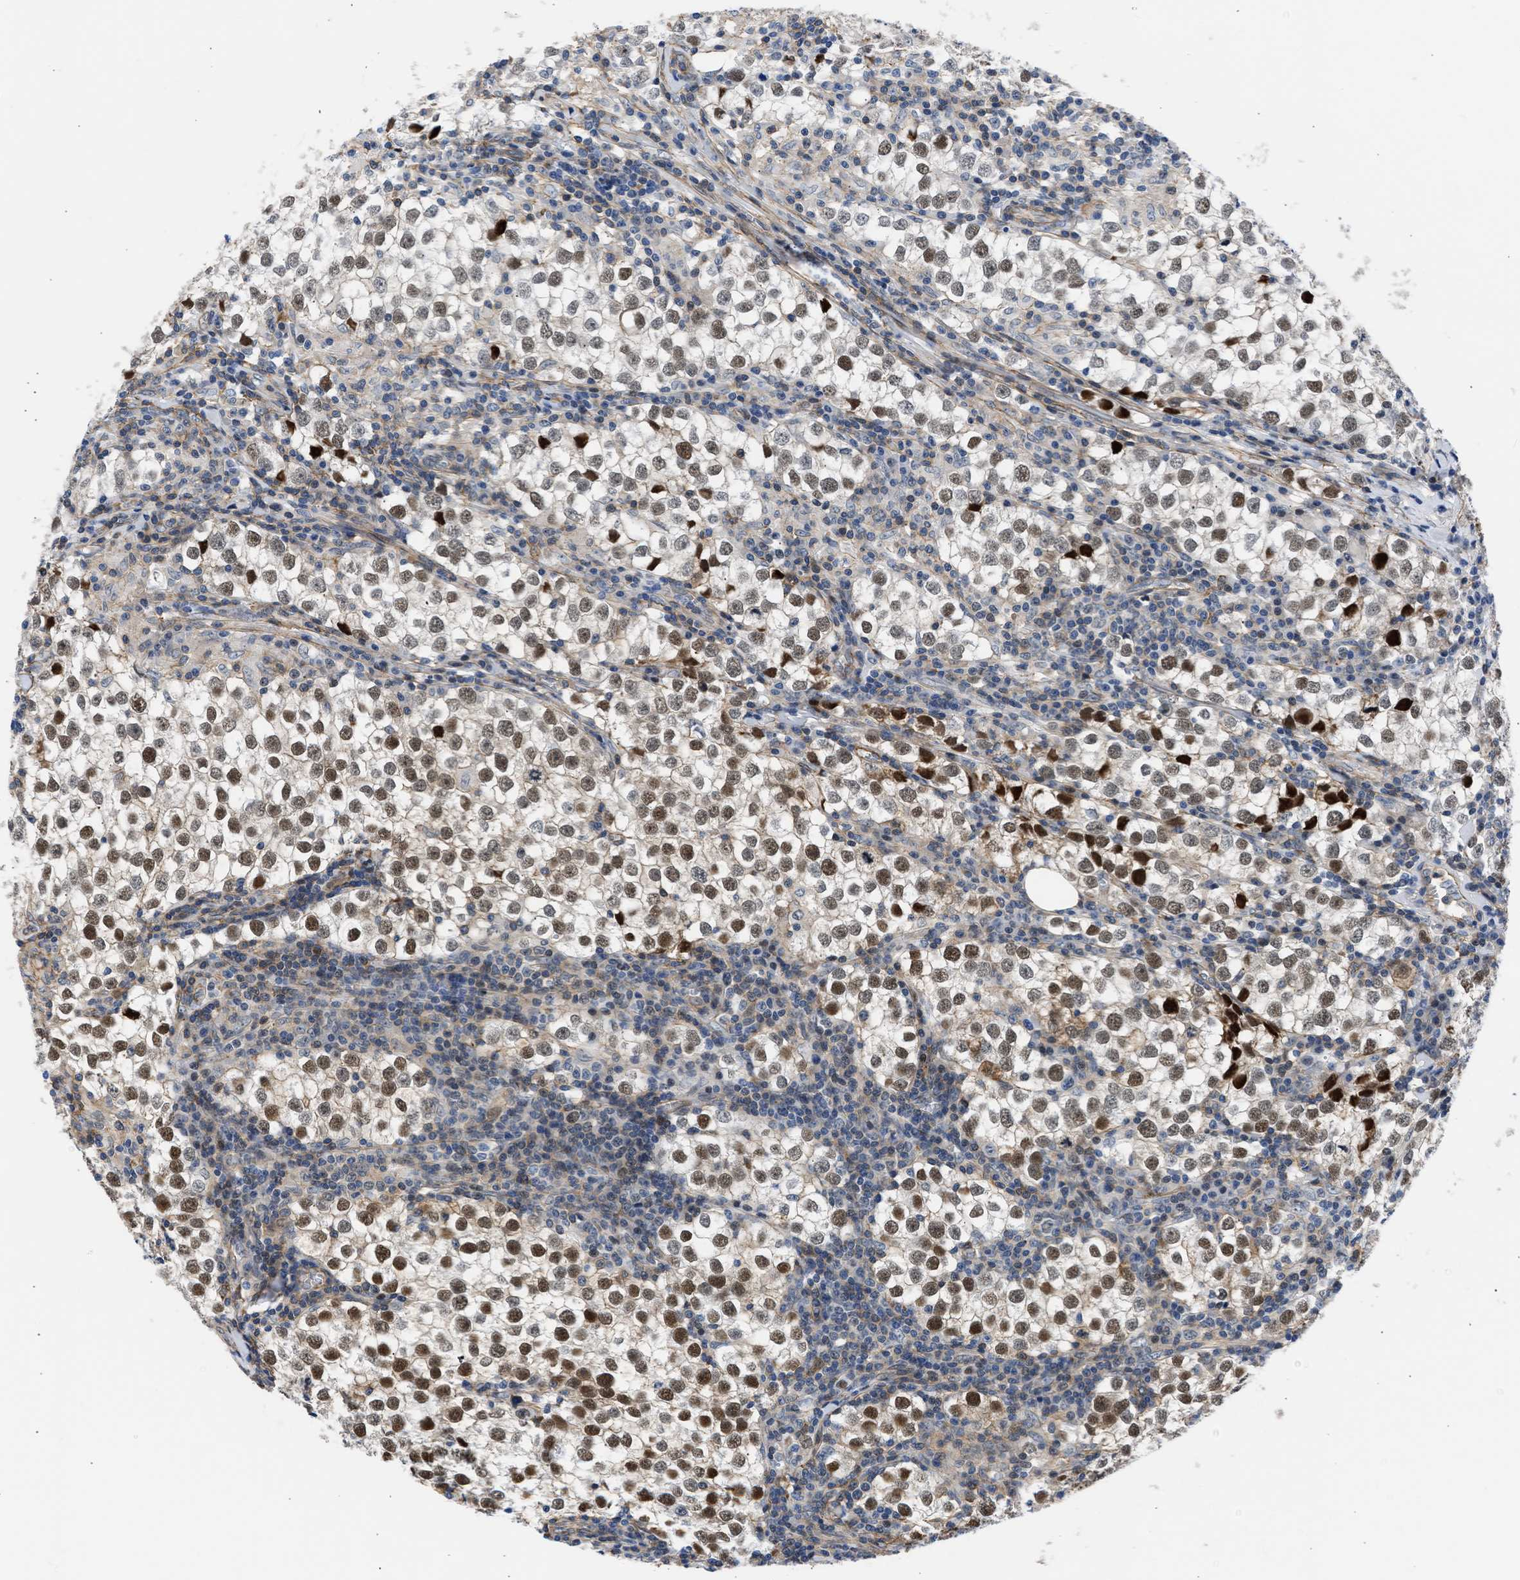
{"staining": {"intensity": "strong", "quantity": ">75%", "location": "nuclear"}, "tissue": "testis cancer", "cell_type": "Tumor cells", "image_type": "cancer", "snomed": [{"axis": "morphology", "description": "Seminoma, NOS"}, {"axis": "morphology", "description": "Carcinoma, Embryonal, NOS"}, {"axis": "topography", "description": "Testis"}], "caption": "This is a micrograph of immunohistochemistry staining of testis cancer, which shows strong staining in the nuclear of tumor cells.", "gene": "MAS1L", "patient": {"sex": "male", "age": 36}}